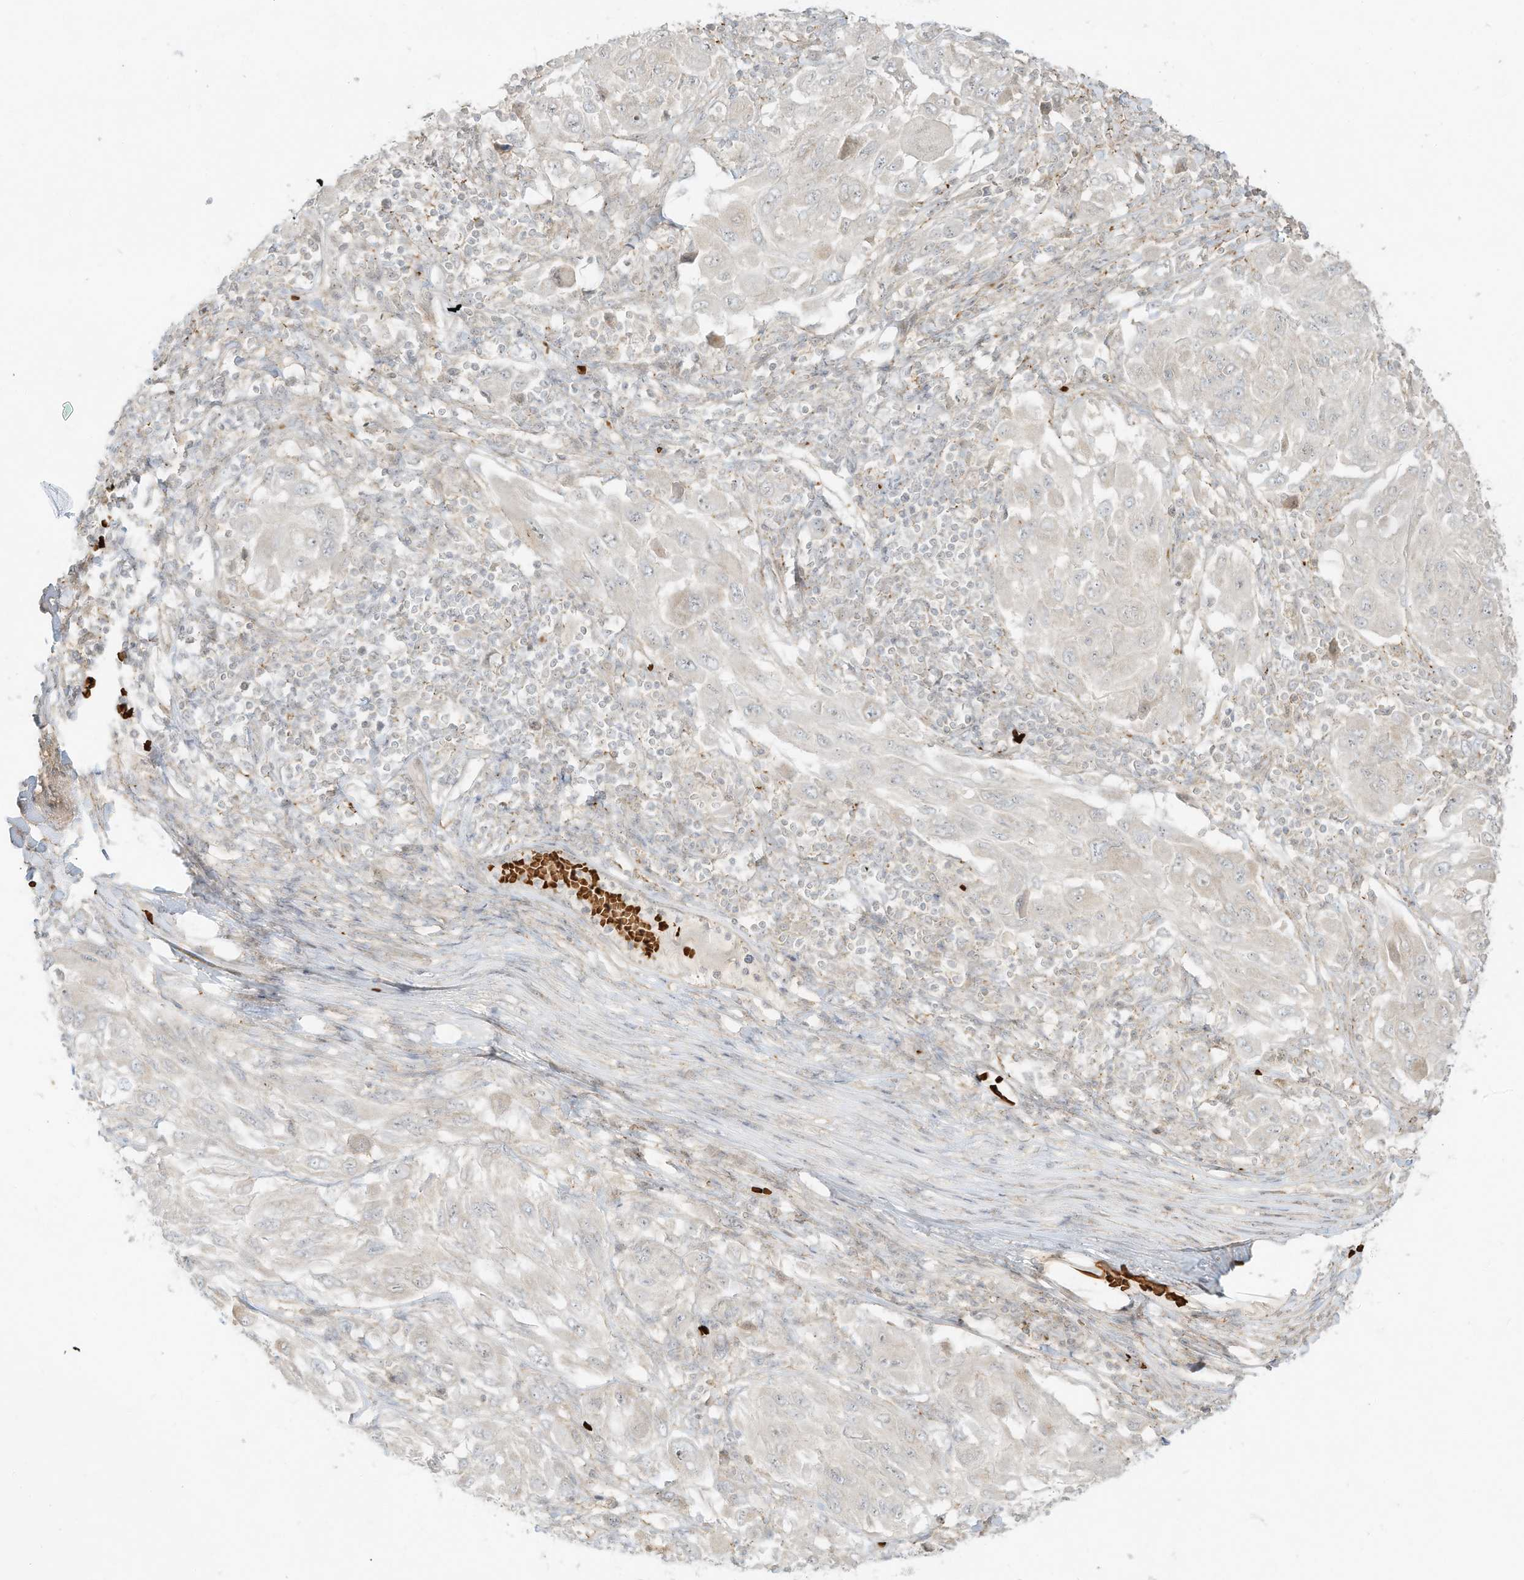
{"staining": {"intensity": "negative", "quantity": "none", "location": "none"}, "tissue": "melanoma", "cell_type": "Tumor cells", "image_type": "cancer", "snomed": [{"axis": "morphology", "description": "Malignant melanoma, NOS"}, {"axis": "topography", "description": "Skin"}], "caption": "The histopathology image demonstrates no staining of tumor cells in malignant melanoma.", "gene": "OFD1", "patient": {"sex": "female", "age": 91}}